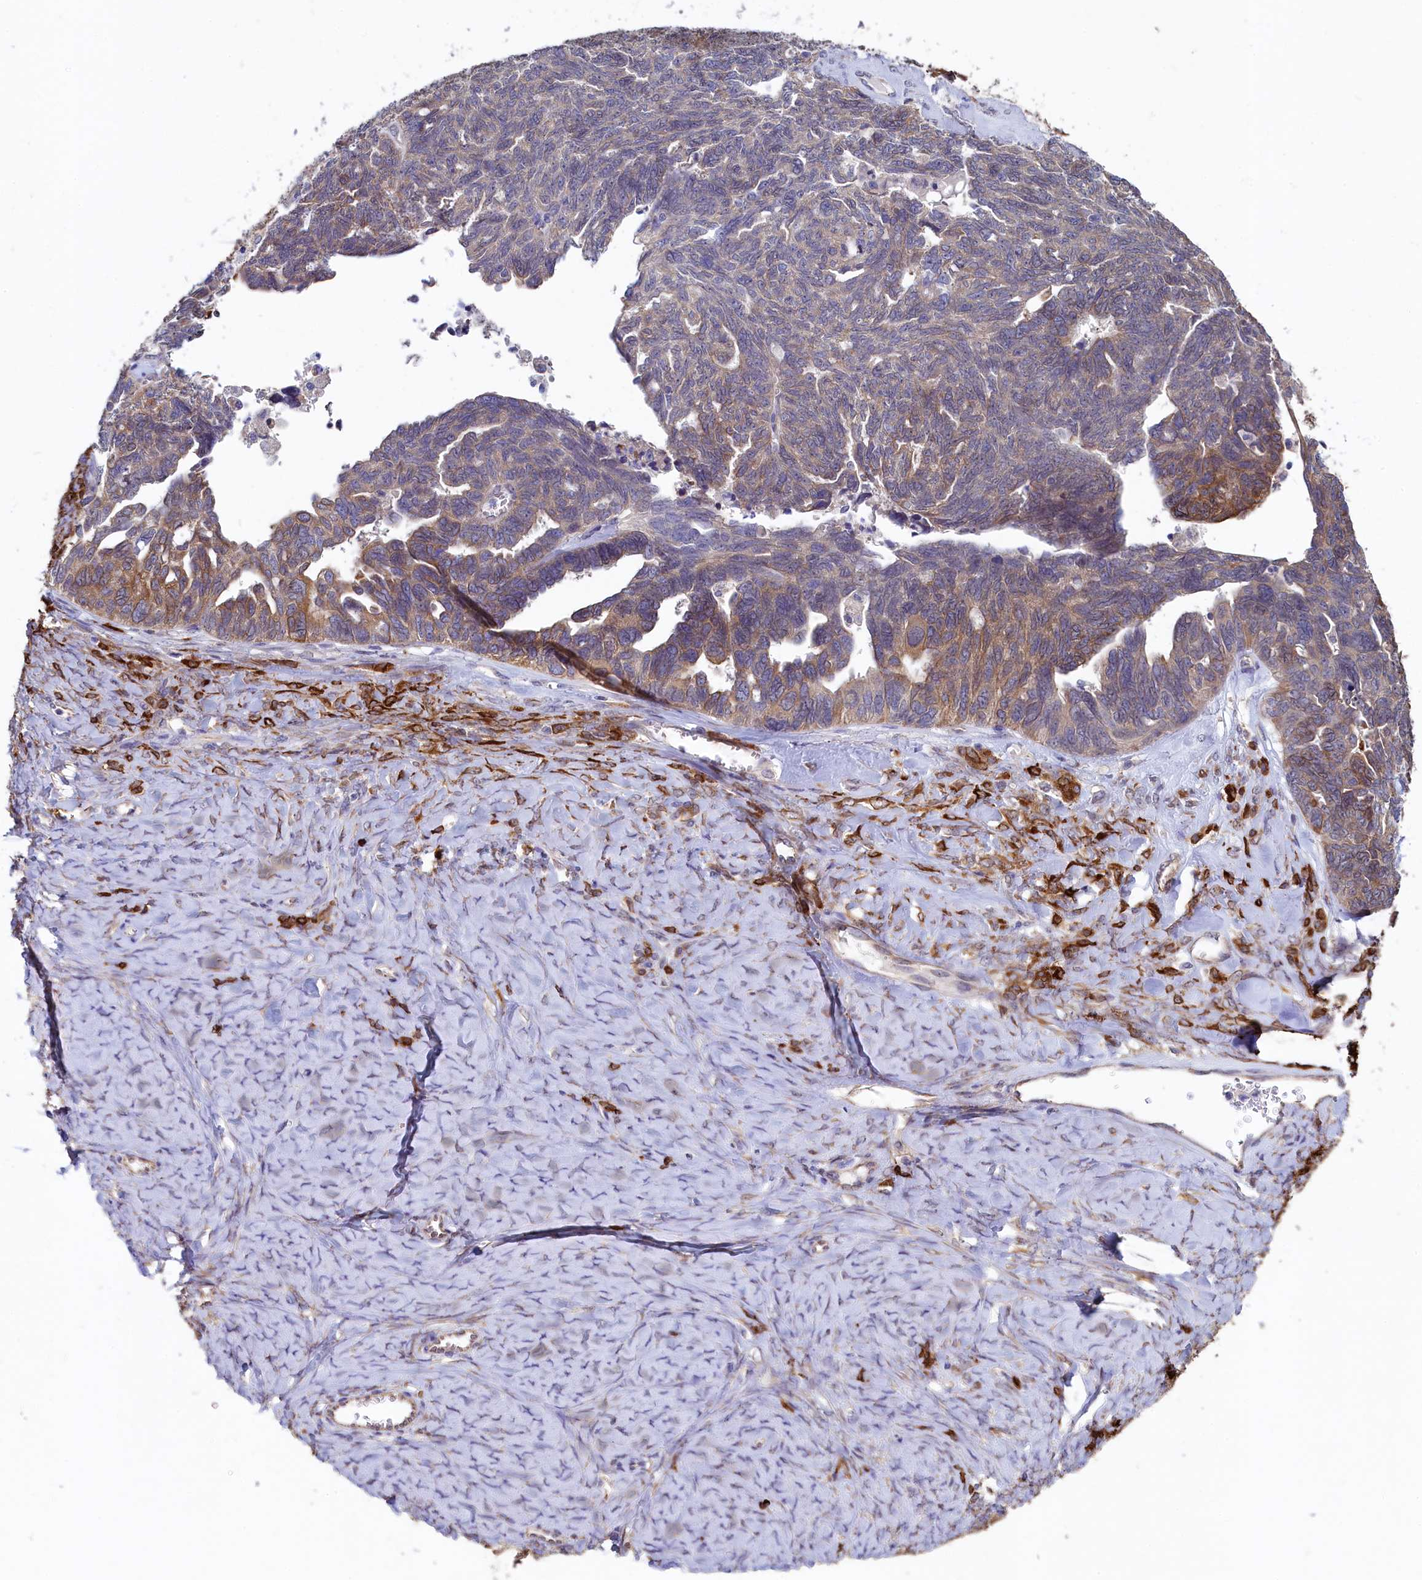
{"staining": {"intensity": "moderate", "quantity": "<25%", "location": "cytoplasmic/membranous"}, "tissue": "ovarian cancer", "cell_type": "Tumor cells", "image_type": "cancer", "snomed": [{"axis": "morphology", "description": "Cystadenocarcinoma, serous, NOS"}, {"axis": "topography", "description": "Ovary"}], "caption": "About <25% of tumor cells in ovarian serous cystadenocarcinoma reveal moderate cytoplasmic/membranous protein expression as visualized by brown immunohistochemical staining.", "gene": "SPATA2L", "patient": {"sex": "female", "age": 79}}